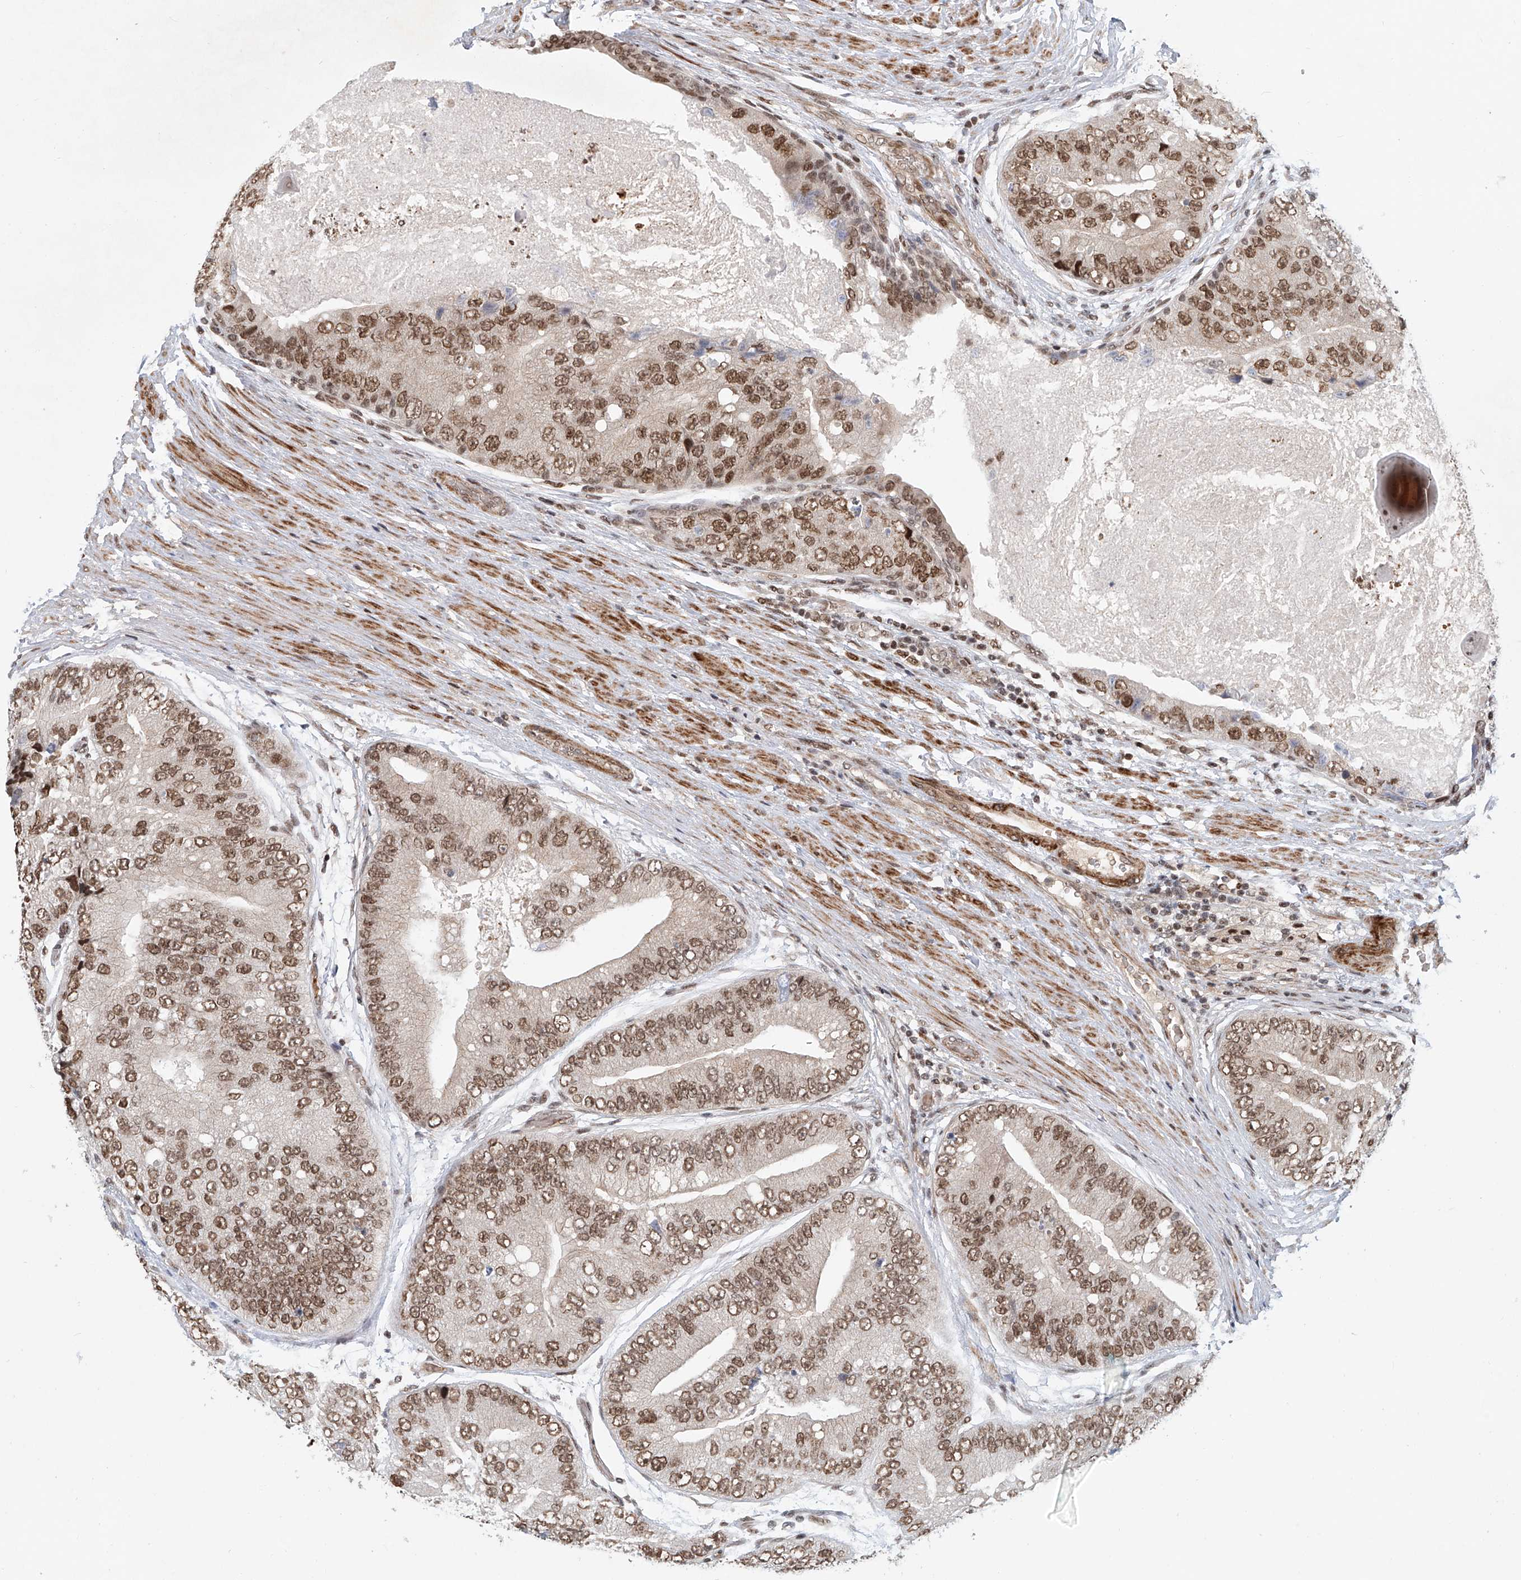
{"staining": {"intensity": "moderate", "quantity": ">75%", "location": "nuclear"}, "tissue": "prostate cancer", "cell_type": "Tumor cells", "image_type": "cancer", "snomed": [{"axis": "morphology", "description": "Adenocarcinoma, High grade"}, {"axis": "topography", "description": "Prostate"}], "caption": "Immunohistochemical staining of human prostate cancer (high-grade adenocarcinoma) shows medium levels of moderate nuclear expression in about >75% of tumor cells.", "gene": "ZNF470", "patient": {"sex": "male", "age": 70}}